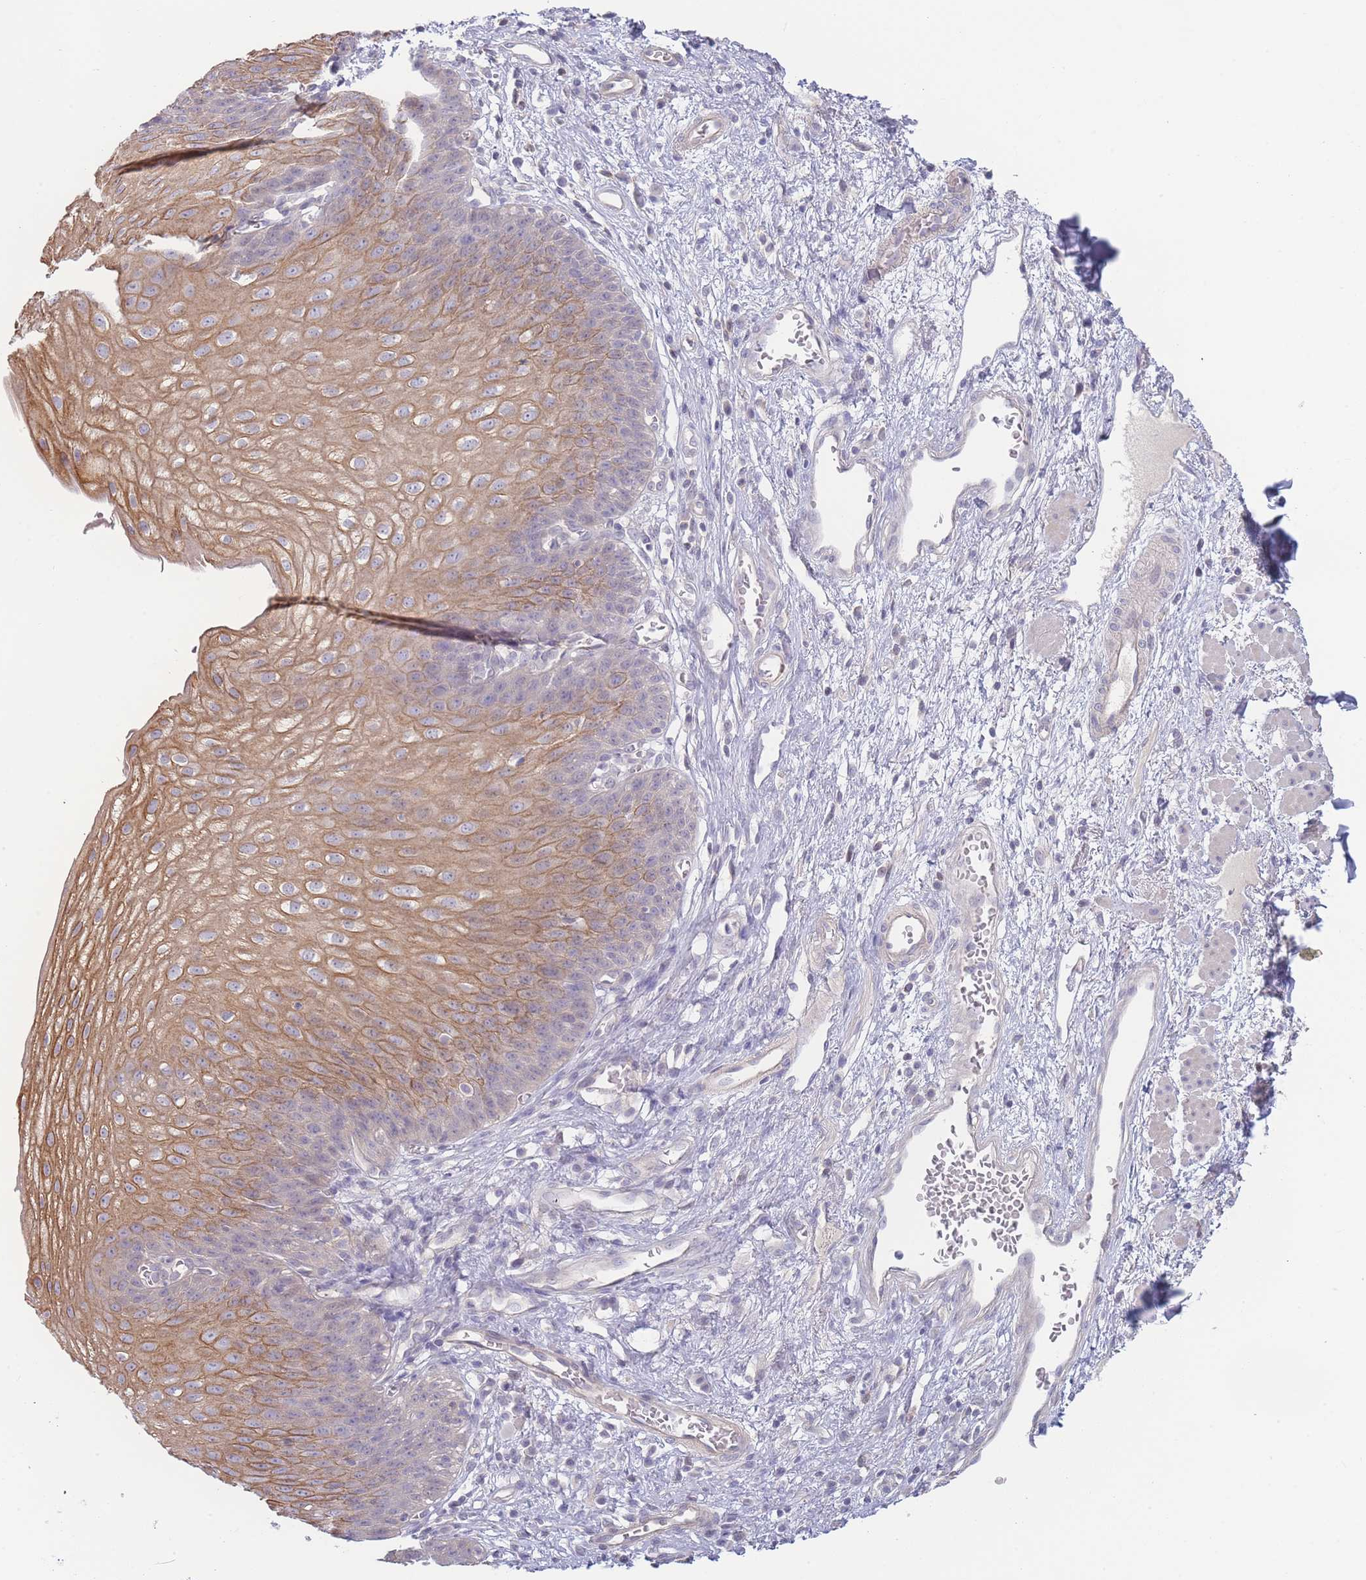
{"staining": {"intensity": "moderate", "quantity": "<25%", "location": "cytoplasmic/membranous"}, "tissue": "esophagus", "cell_type": "Squamous epithelial cells", "image_type": "normal", "snomed": [{"axis": "morphology", "description": "Normal tissue, NOS"}, {"axis": "topography", "description": "Esophagus"}], "caption": "Esophagus stained for a protein (brown) exhibits moderate cytoplasmic/membranous positive positivity in approximately <25% of squamous epithelial cells.", "gene": "SPHKAP", "patient": {"sex": "male", "age": 71}}